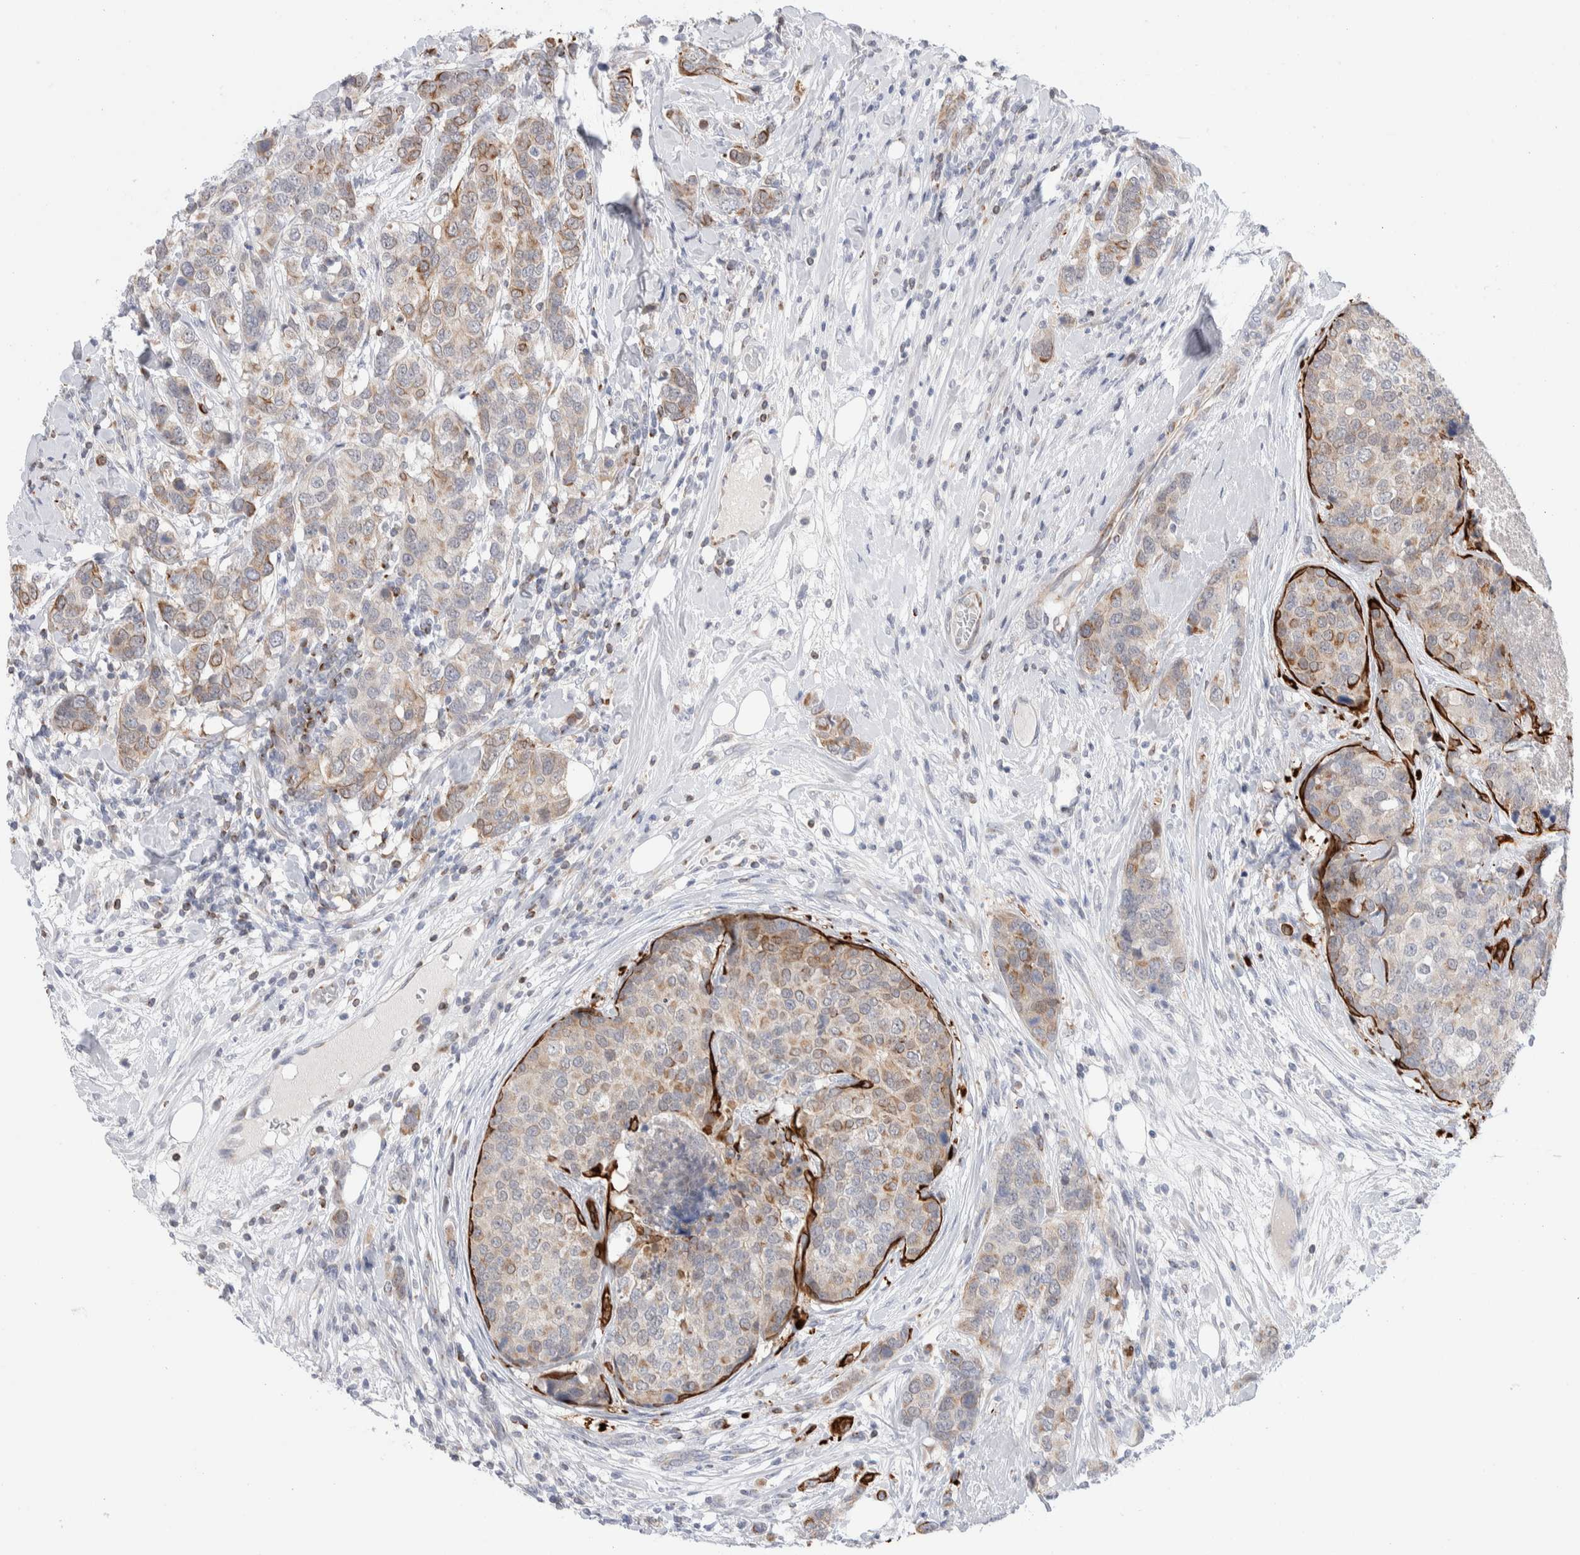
{"staining": {"intensity": "weak", "quantity": "25%-75%", "location": "cytoplasmic/membranous"}, "tissue": "breast cancer", "cell_type": "Tumor cells", "image_type": "cancer", "snomed": [{"axis": "morphology", "description": "Lobular carcinoma"}, {"axis": "topography", "description": "Breast"}], "caption": "Protein staining of breast cancer tissue displays weak cytoplasmic/membranous staining in about 25%-75% of tumor cells.", "gene": "C1orf112", "patient": {"sex": "female", "age": 59}}